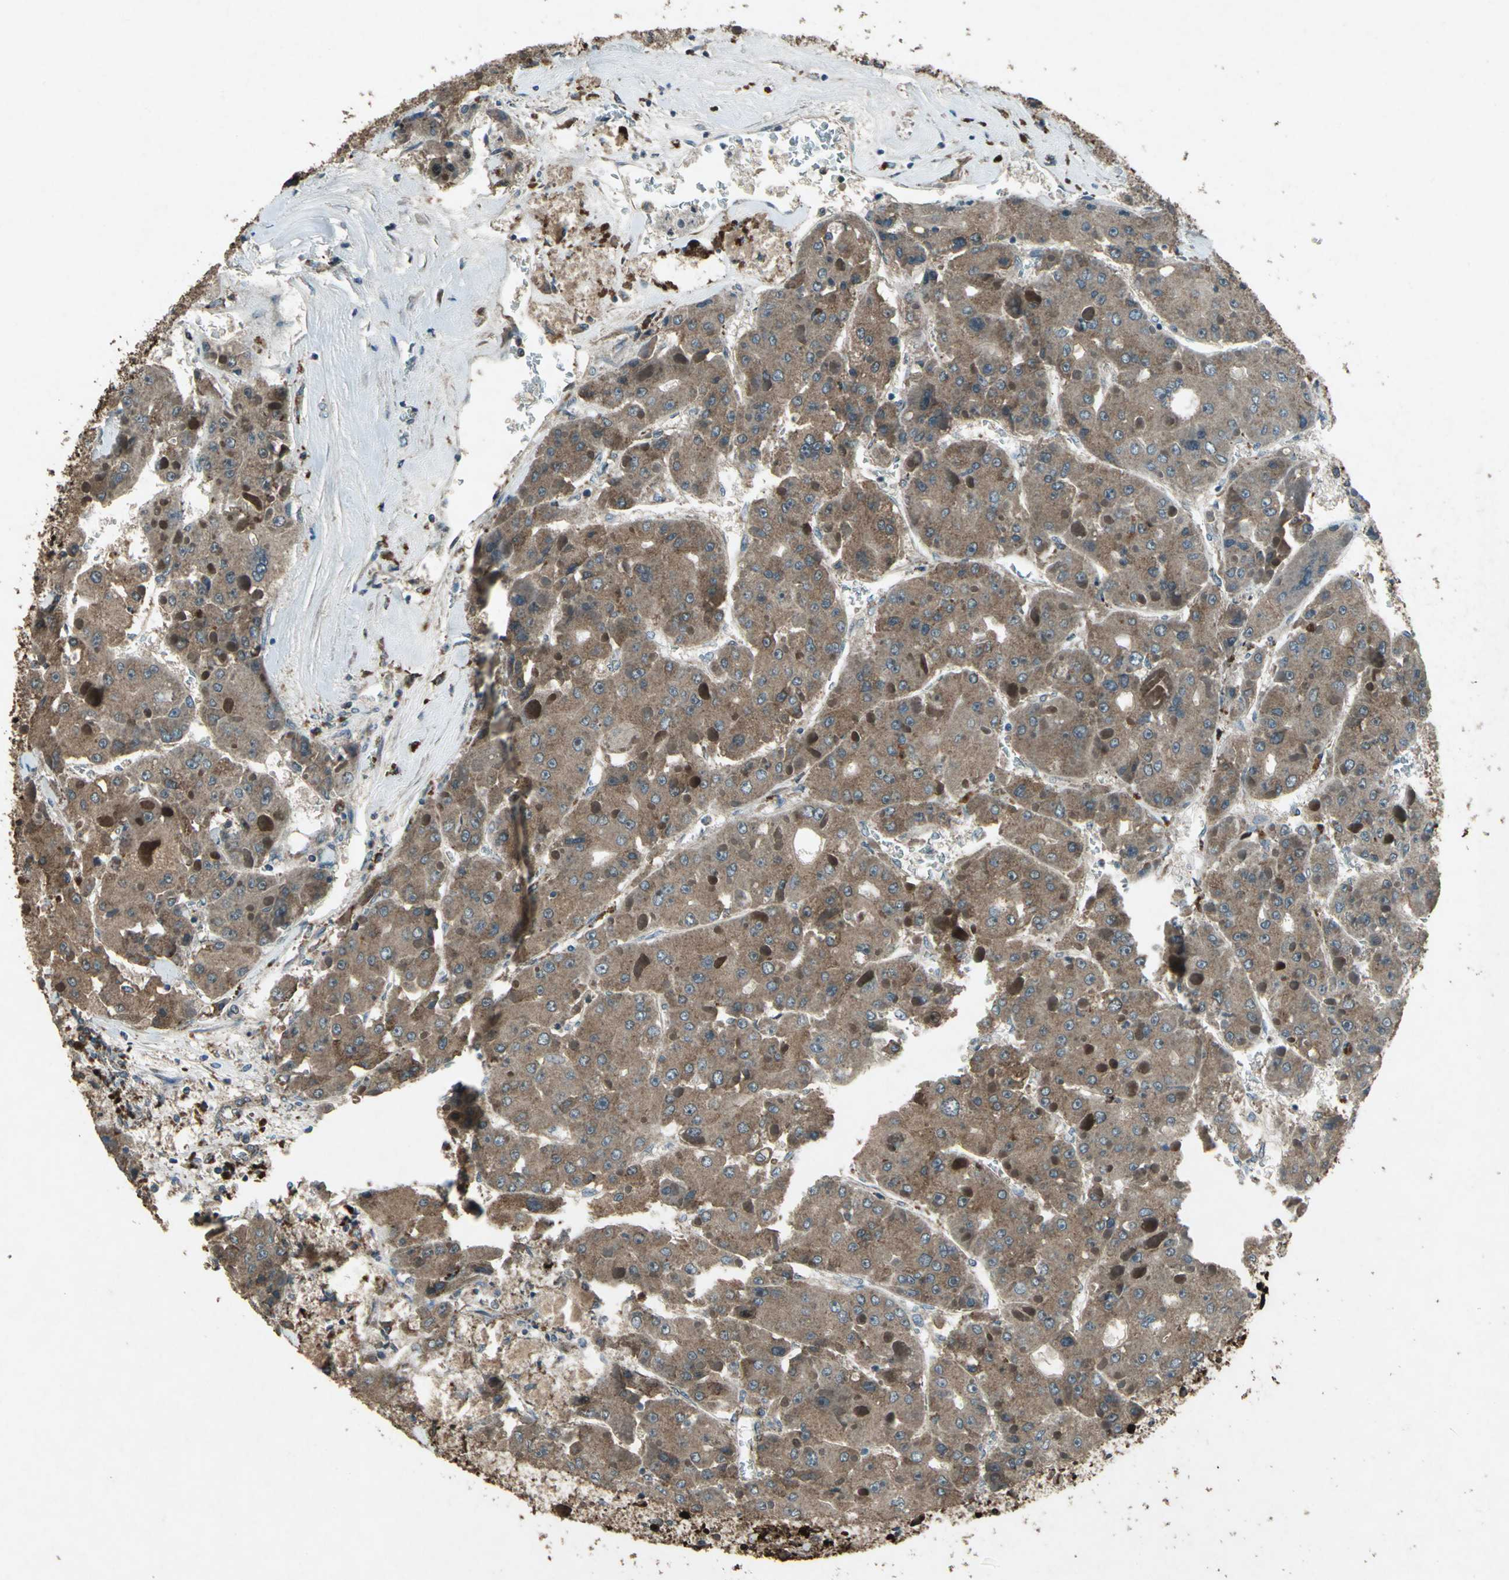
{"staining": {"intensity": "moderate", "quantity": ">75%", "location": "cytoplasmic/membranous,nuclear"}, "tissue": "liver cancer", "cell_type": "Tumor cells", "image_type": "cancer", "snomed": [{"axis": "morphology", "description": "Carcinoma, Hepatocellular, NOS"}, {"axis": "topography", "description": "Liver"}], "caption": "Protein expression analysis of human hepatocellular carcinoma (liver) reveals moderate cytoplasmic/membranous and nuclear positivity in approximately >75% of tumor cells. (Brightfield microscopy of DAB IHC at high magnification).", "gene": "SEPTIN4", "patient": {"sex": "female", "age": 73}}